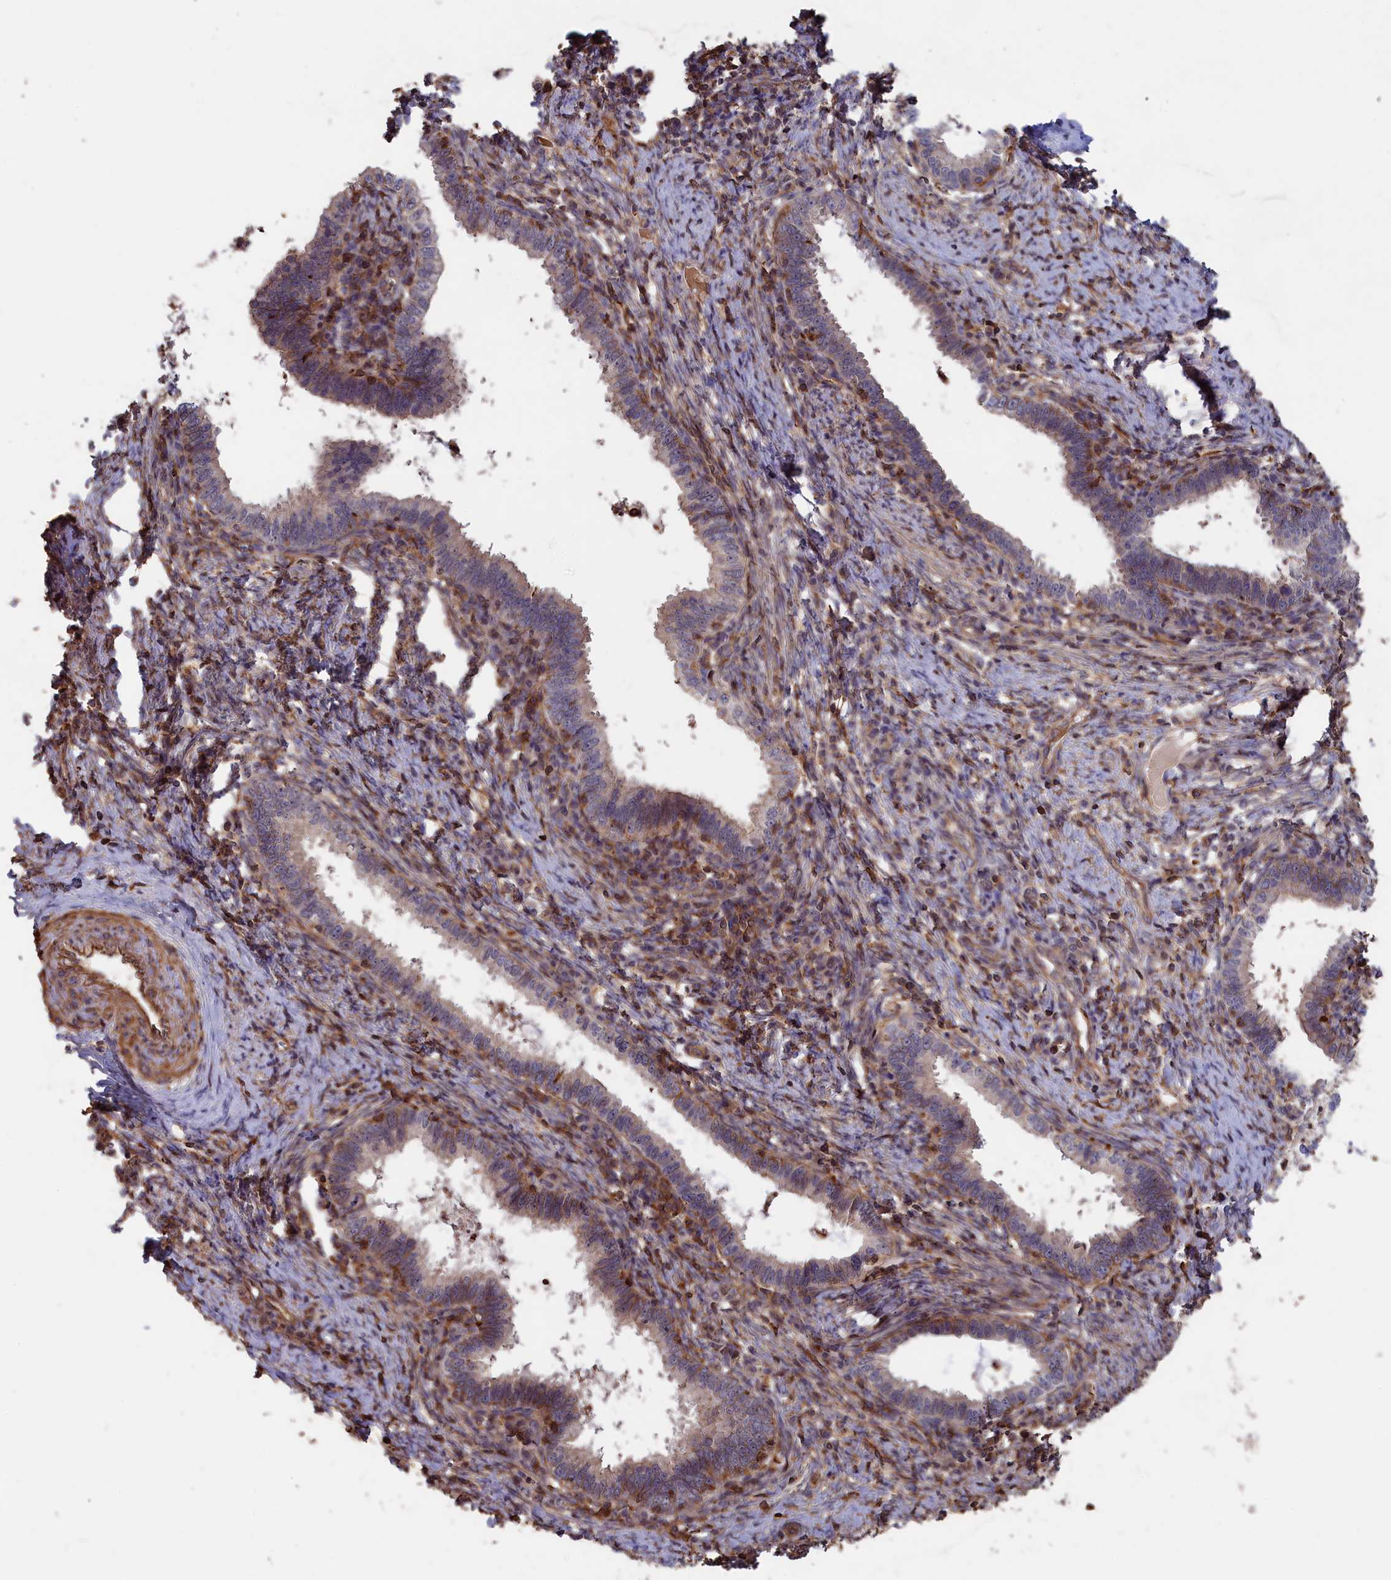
{"staining": {"intensity": "weak", "quantity": "<25%", "location": "cytoplasmic/membranous"}, "tissue": "cervical cancer", "cell_type": "Tumor cells", "image_type": "cancer", "snomed": [{"axis": "morphology", "description": "Adenocarcinoma, NOS"}, {"axis": "topography", "description": "Cervix"}], "caption": "Tumor cells show no significant protein positivity in cervical cancer.", "gene": "ANKRD27", "patient": {"sex": "female", "age": 36}}